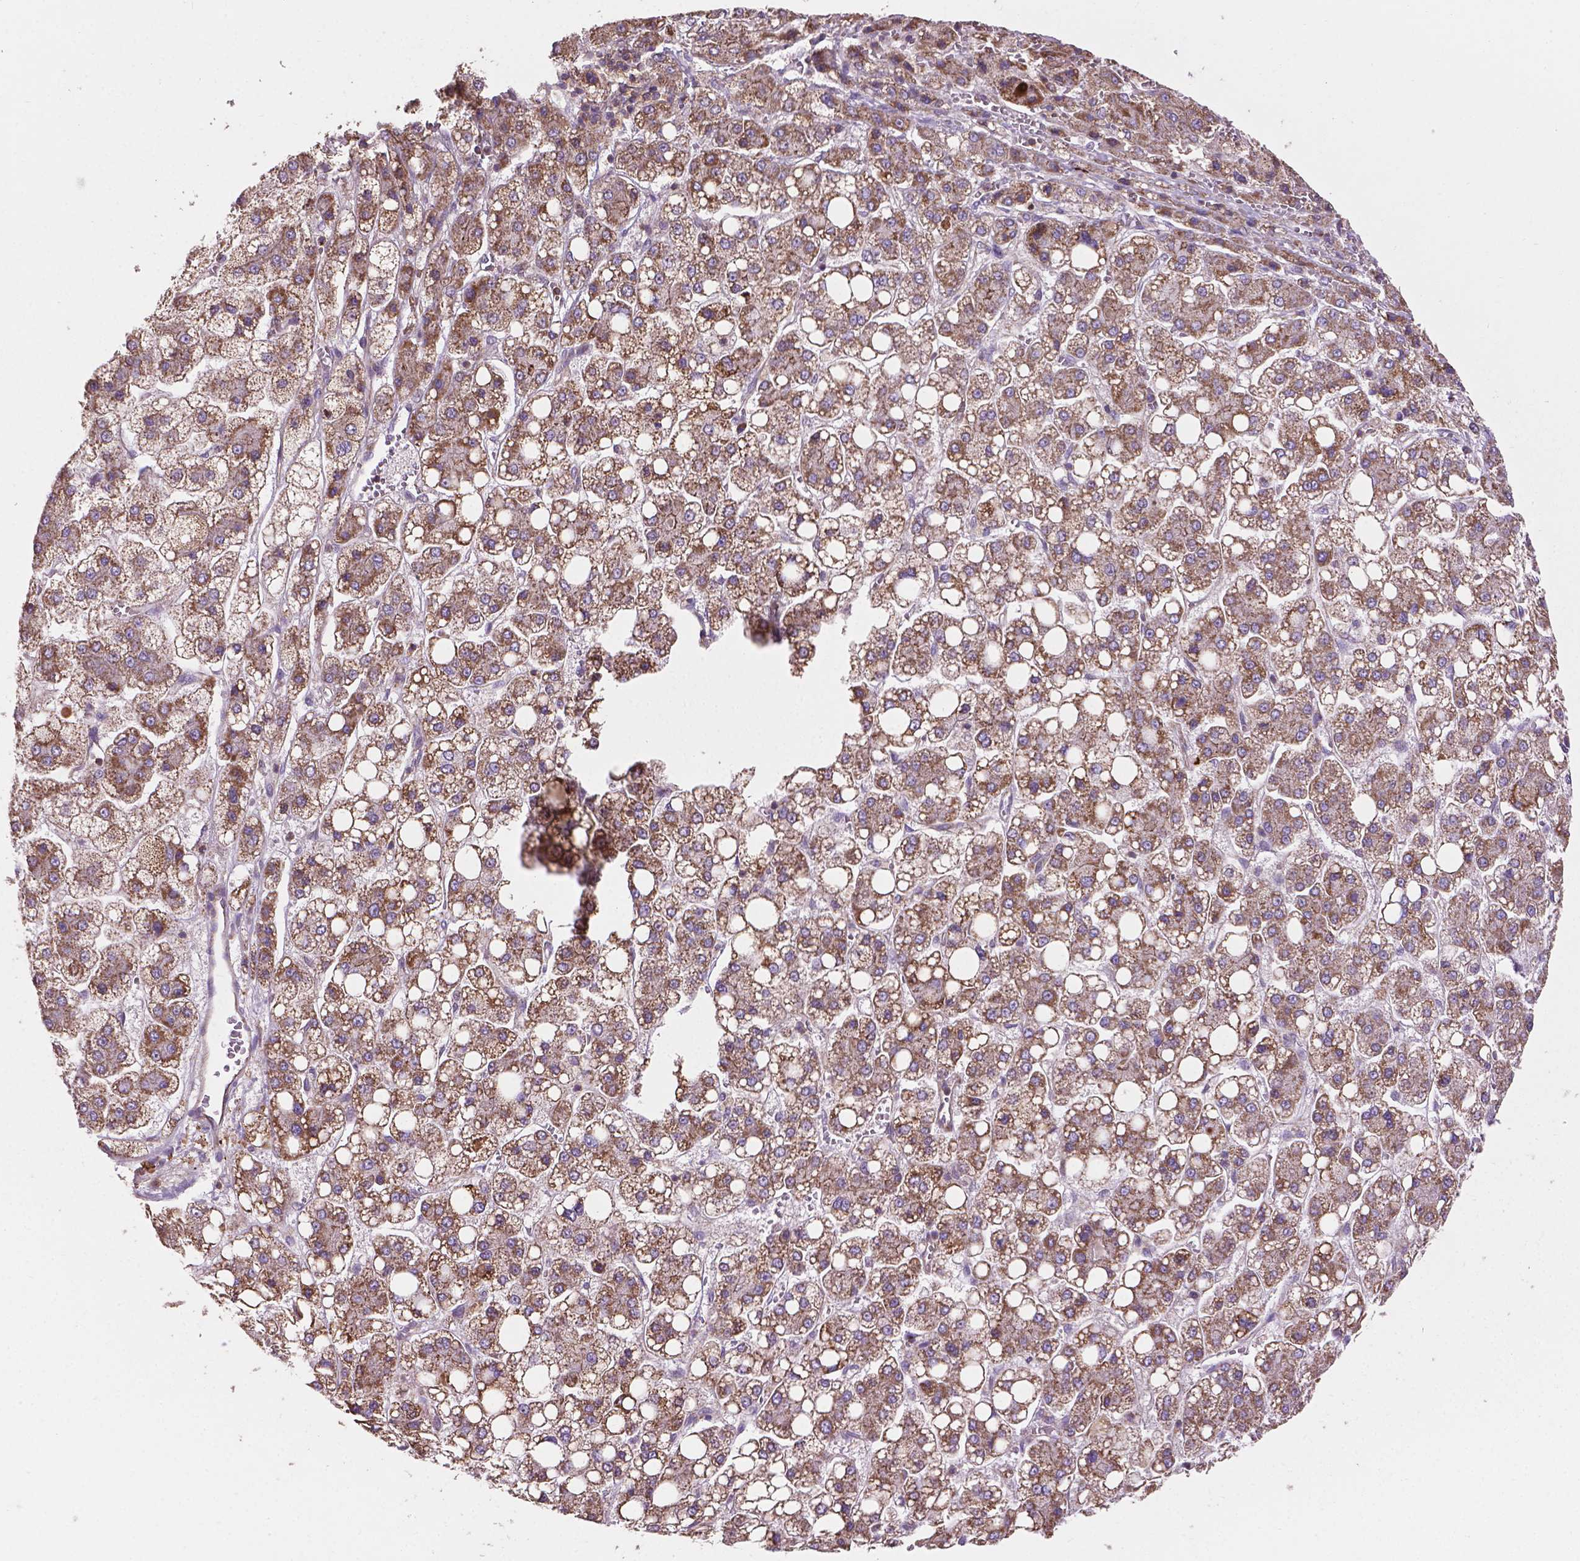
{"staining": {"intensity": "moderate", "quantity": ">75%", "location": "cytoplasmic/membranous"}, "tissue": "liver cancer", "cell_type": "Tumor cells", "image_type": "cancer", "snomed": [{"axis": "morphology", "description": "Carcinoma, Hepatocellular, NOS"}, {"axis": "topography", "description": "Liver"}], "caption": "DAB immunohistochemical staining of human hepatocellular carcinoma (liver) demonstrates moderate cytoplasmic/membranous protein staining in about >75% of tumor cells.", "gene": "TCAF1", "patient": {"sex": "male", "age": 73}}